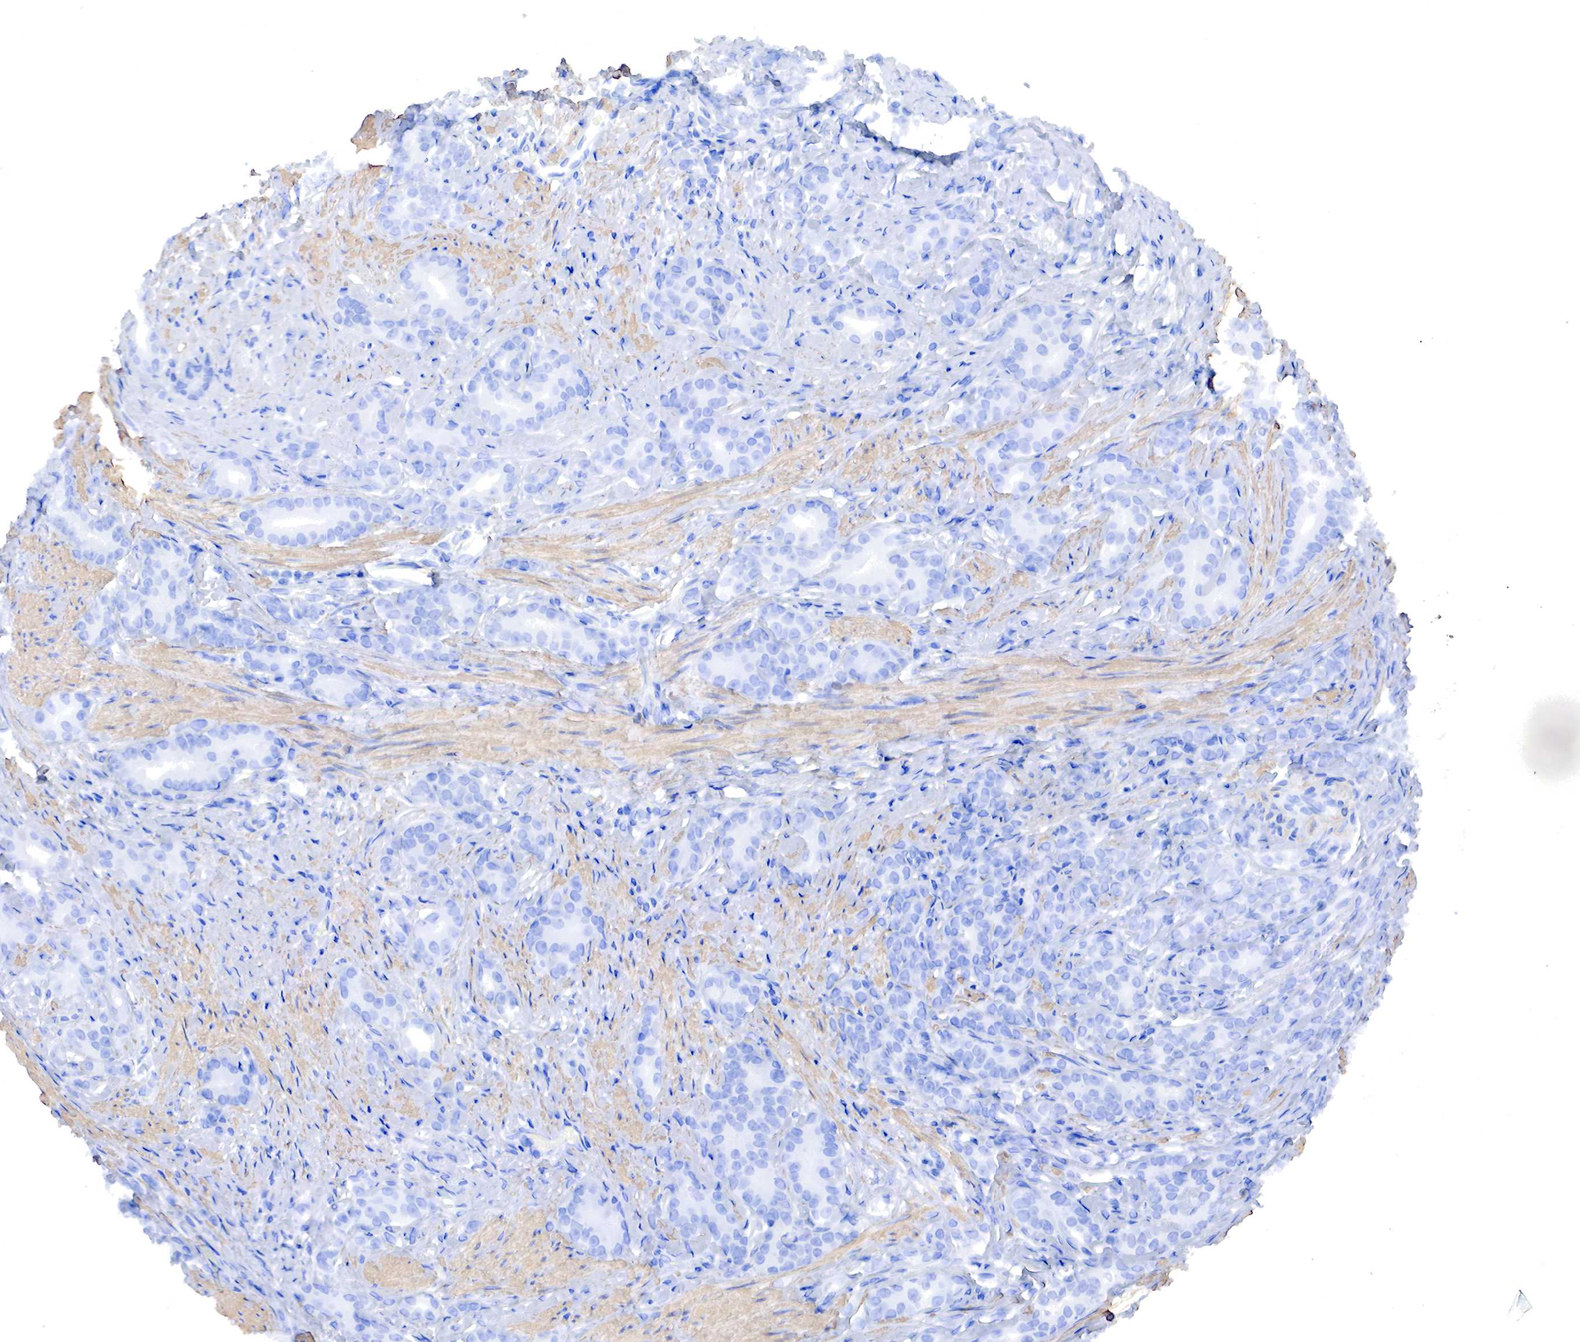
{"staining": {"intensity": "negative", "quantity": "none", "location": "none"}, "tissue": "prostate cancer", "cell_type": "Tumor cells", "image_type": "cancer", "snomed": [{"axis": "morphology", "description": "Adenocarcinoma, Medium grade"}, {"axis": "topography", "description": "Prostate"}], "caption": "There is no significant expression in tumor cells of prostate cancer (medium-grade adenocarcinoma). The staining is performed using DAB brown chromogen with nuclei counter-stained in using hematoxylin.", "gene": "TPM1", "patient": {"sex": "male", "age": 59}}